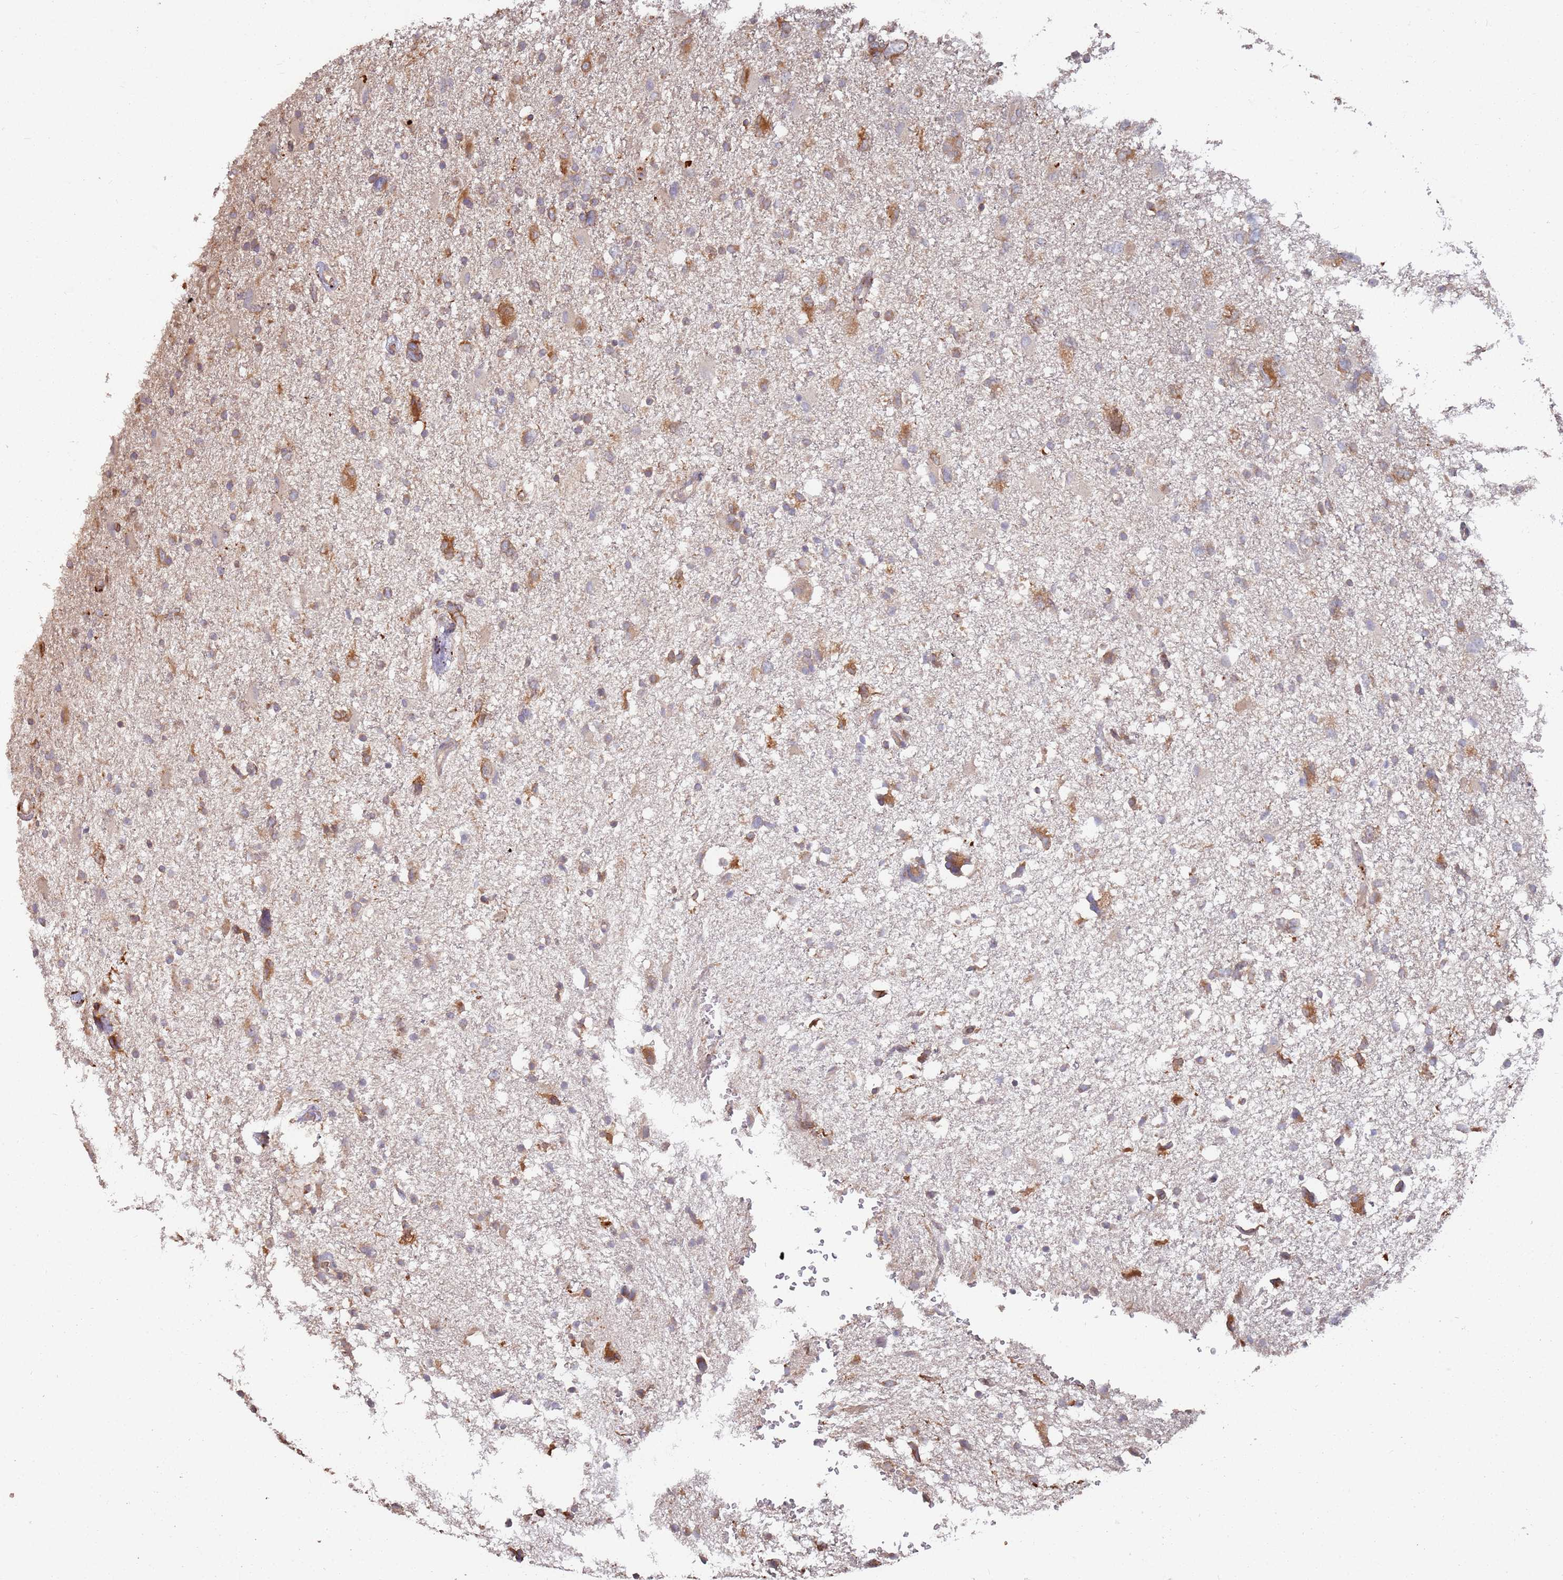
{"staining": {"intensity": "strong", "quantity": "25%-75%", "location": "cytoplasmic/membranous"}, "tissue": "glioma", "cell_type": "Tumor cells", "image_type": "cancer", "snomed": [{"axis": "morphology", "description": "Glioma, malignant, High grade"}, {"axis": "topography", "description": "Brain"}], "caption": "A high amount of strong cytoplasmic/membranous staining is present in approximately 25%-75% of tumor cells in glioma tissue. (IHC, brightfield microscopy, high magnification).", "gene": "LACC1", "patient": {"sex": "male", "age": 61}}